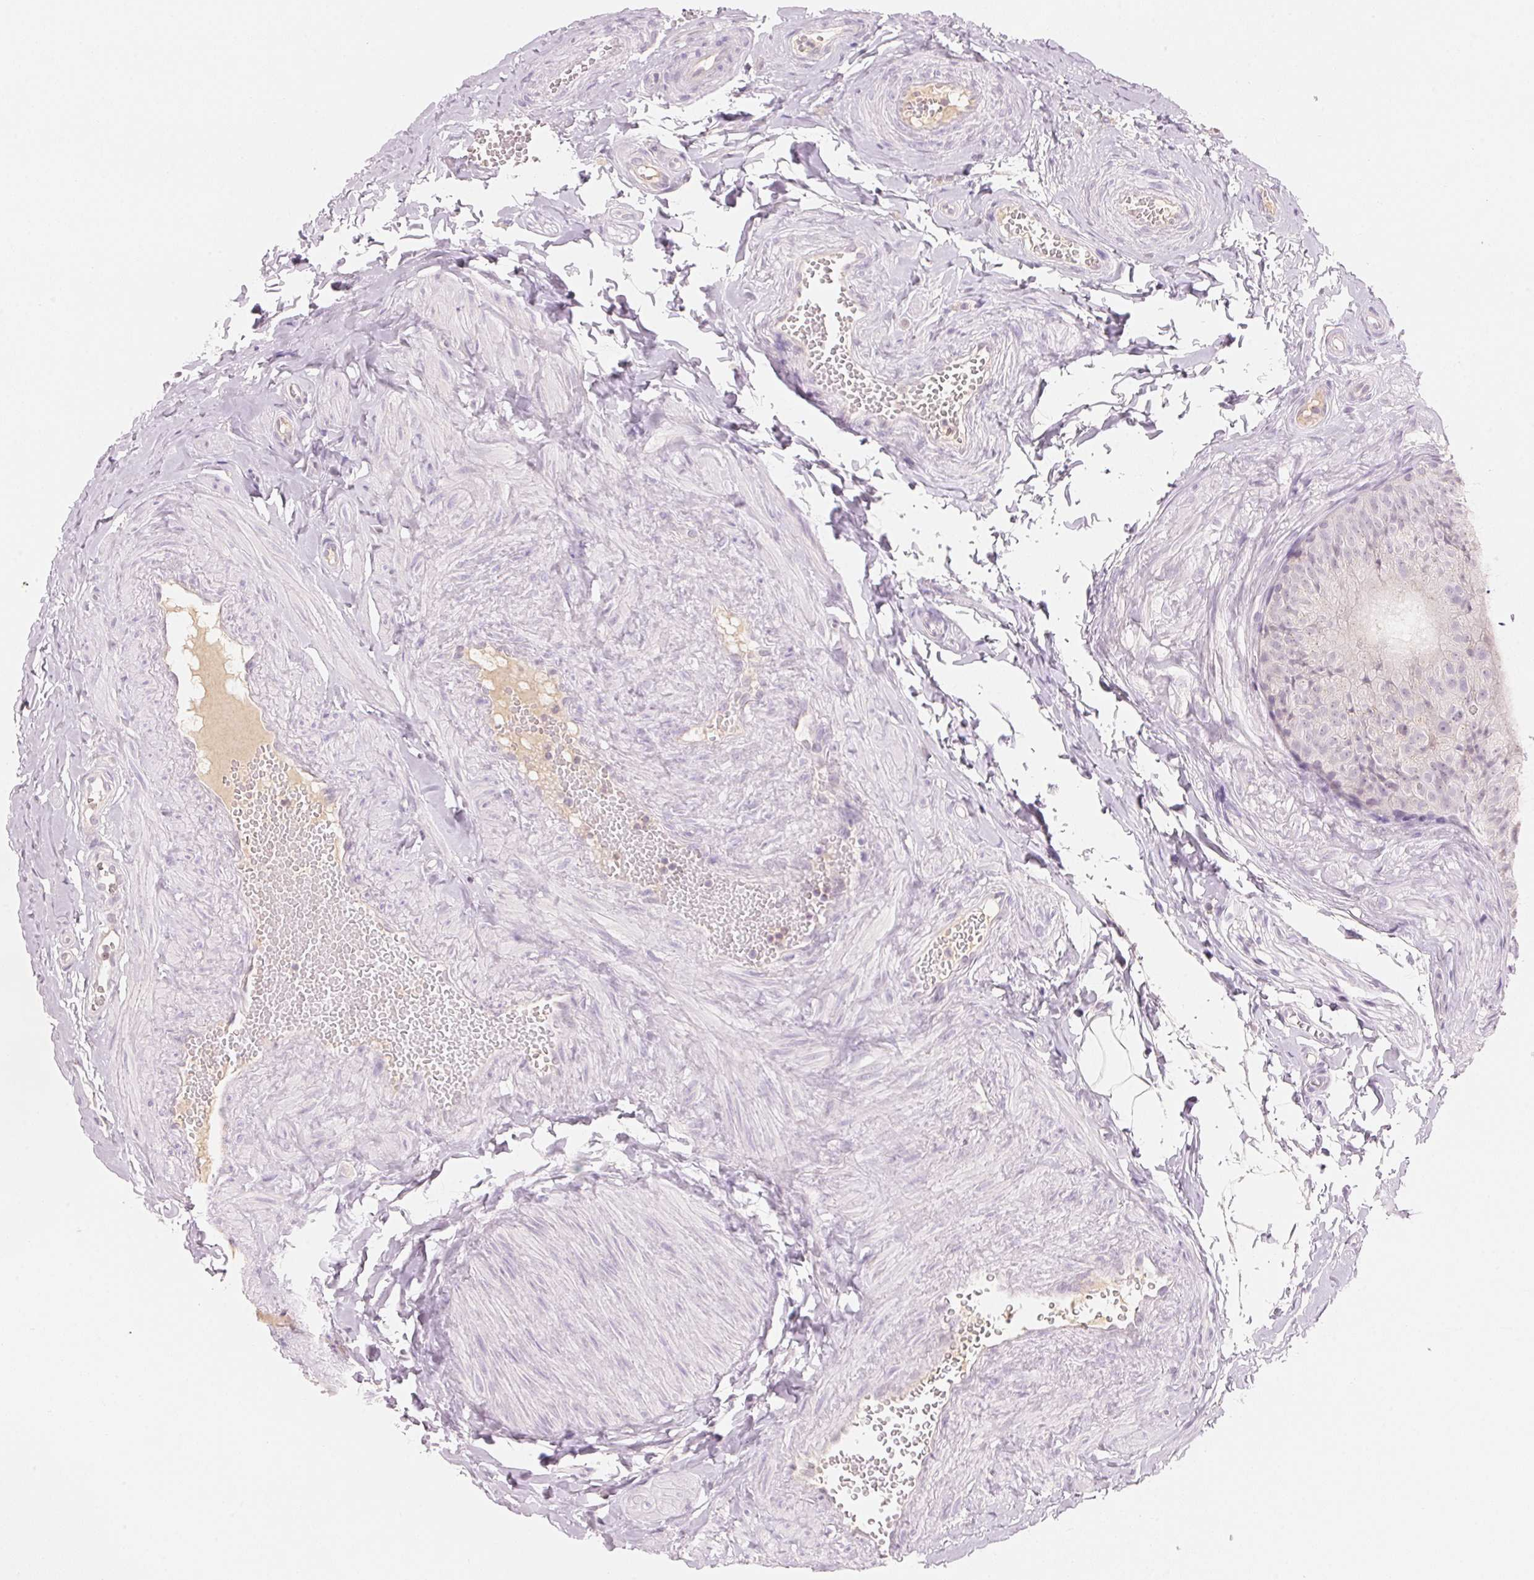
{"staining": {"intensity": "negative", "quantity": "none", "location": "none"}, "tissue": "epididymis", "cell_type": "Glandular cells", "image_type": "normal", "snomed": [{"axis": "morphology", "description": "Normal tissue, NOS"}, {"axis": "topography", "description": "Epididymis, spermatic cord, NOS"}, {"axis": "topography", "description": "Epididymis"}, {"axis": "topography", "description": "Peripheral nerve tissue"}], "caption": "This is an immunohistochemistry micrograph of benign epididymis. There is no positivity in glandular cells.", "gene": "HOXB13", "patient": {"sex": "male", "age": 29}}